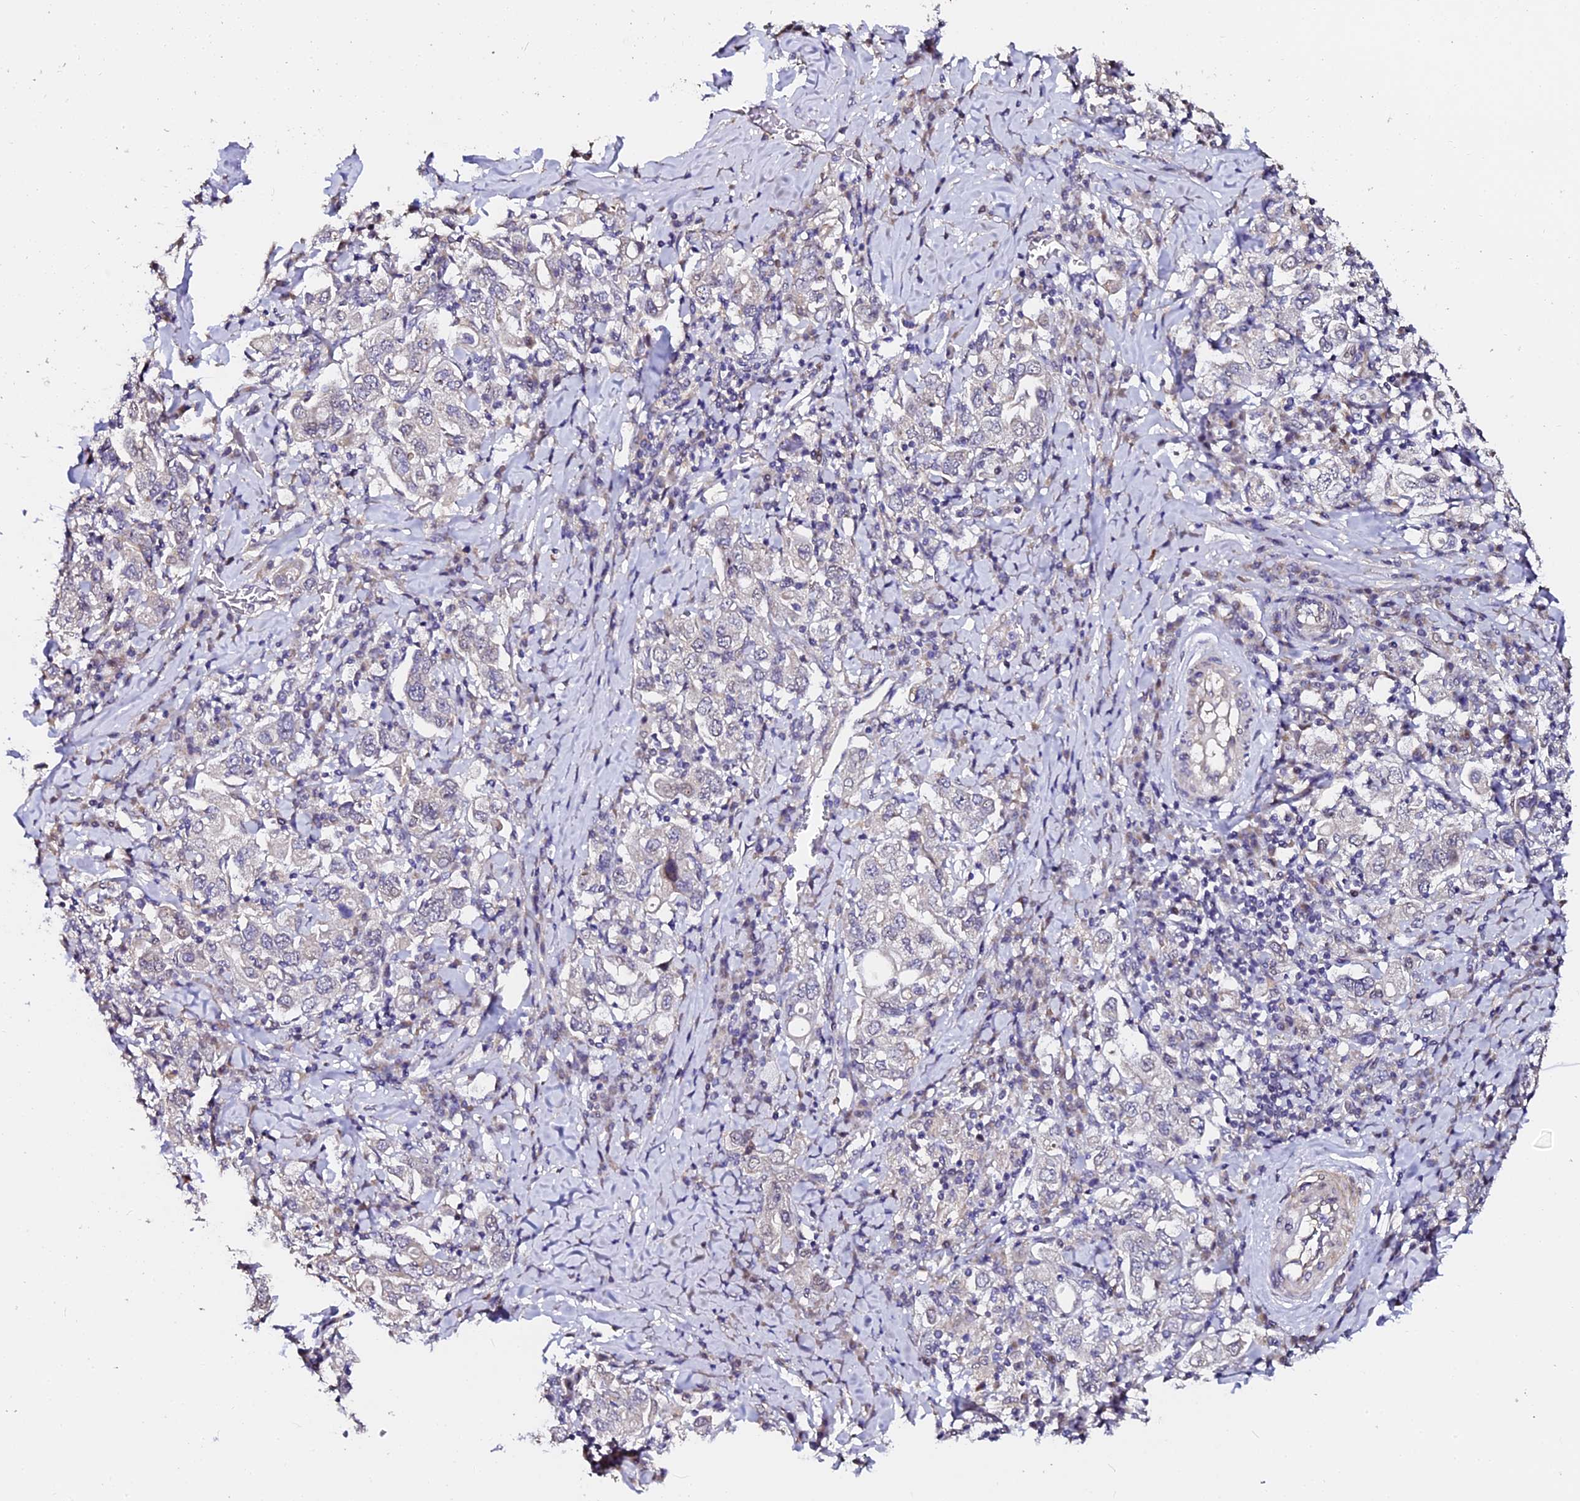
{"staining": {"intensity": "negative", "quantity": "none", "location": "none"}, "tissue": "stomach cancer", "cell_type": "Tumor cells", "image_type": "cancer", "snomed": [{"axis": "morphology", "description": "Adenocarcinoma, NOS"}, {"axis": "topography", "description": "Stomach, upper"}], "caption": "Tumor cells show no significant protein positivity in stomach cancer.", "gene": "GPN3", "patient": {"sex": "male", "age": 62}}